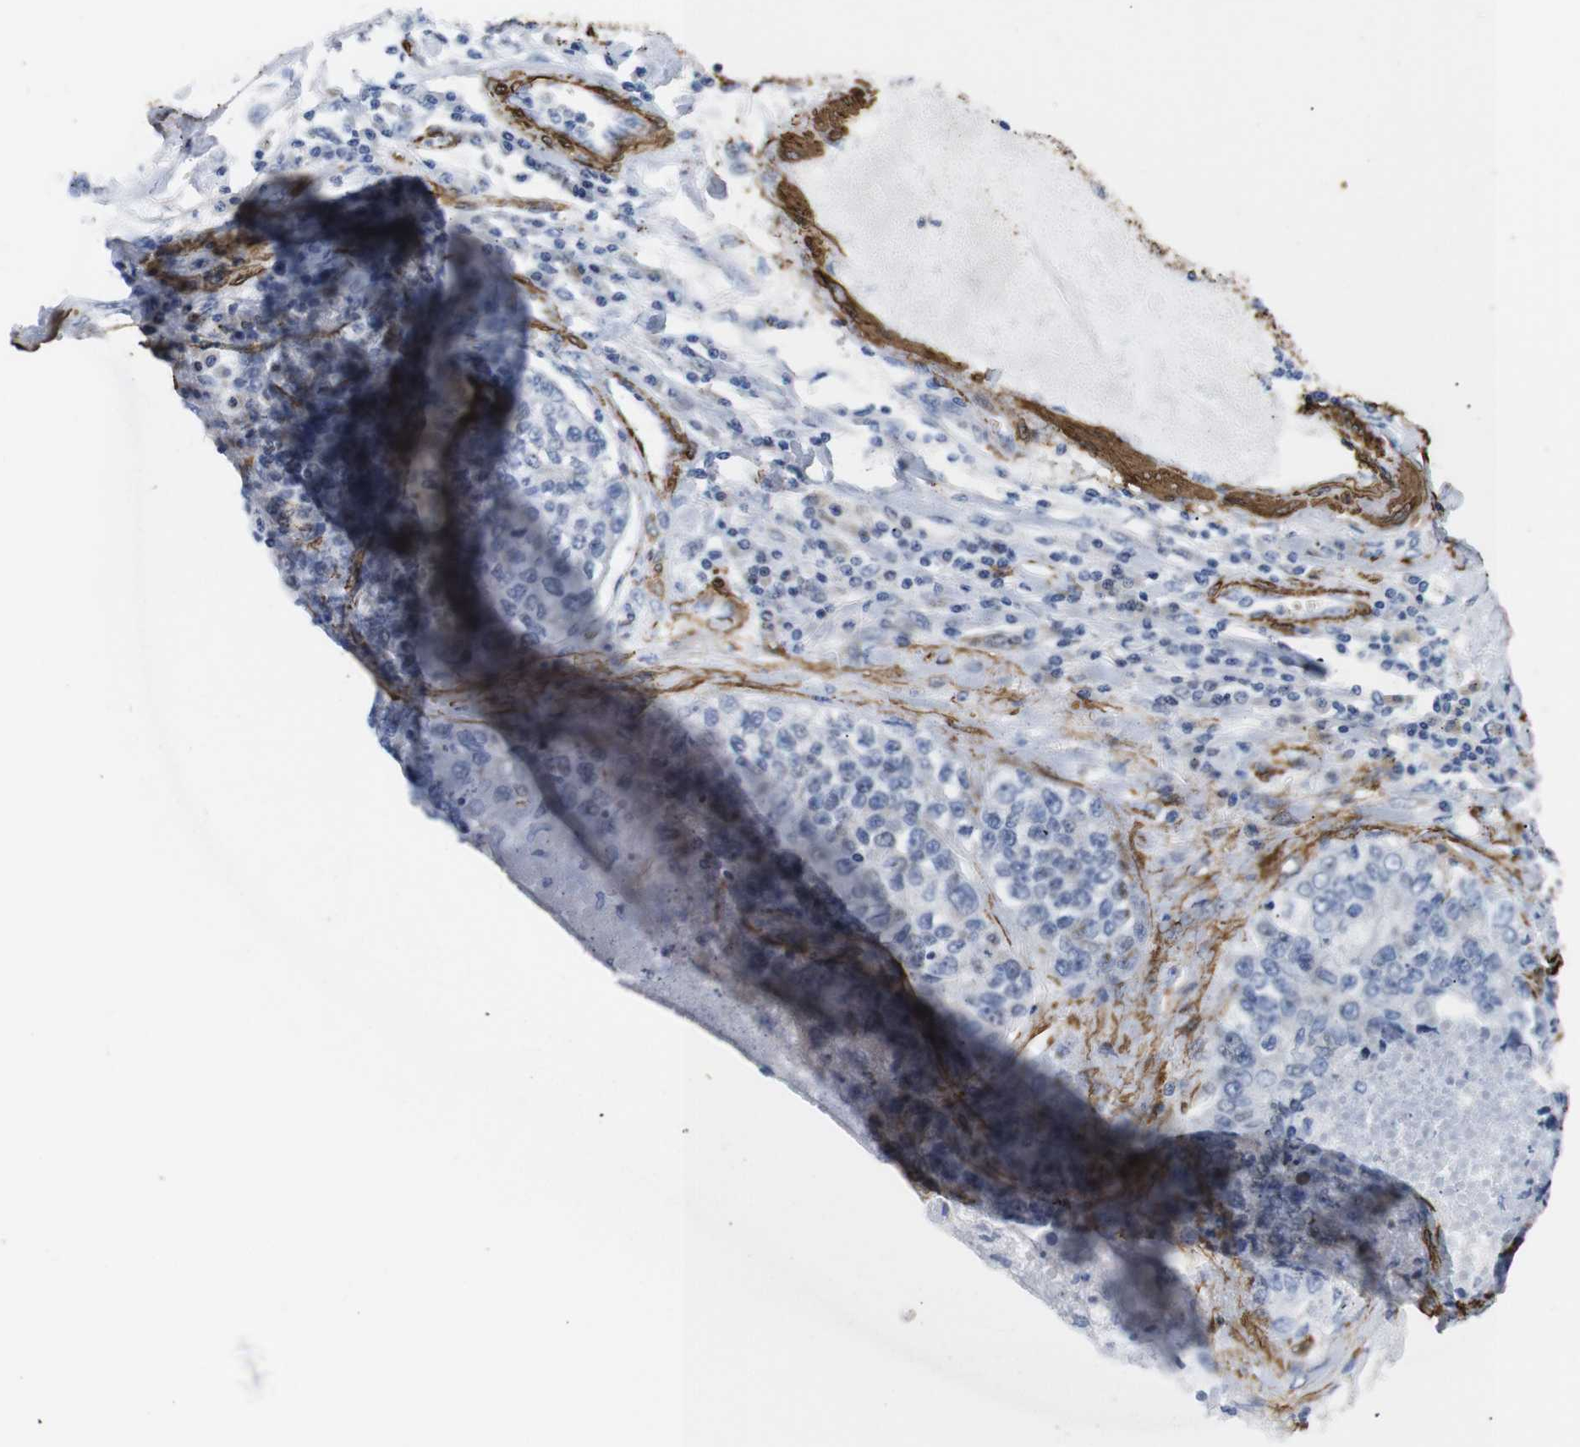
{"staining": {"intensity": "negative", "quantity": "none", "location": "none"}, "tissue": "lung cancer", "cell_type": "Tumor cells", "image_type": "cancer", "snomed": [{"axis": "morphology", "description": "Adenocarcinoma, NOS"}, {"axis": "topography", "description": "Lung"}], "caption": "This is a photomicrograph of IHC staining of adenocarcinoma (lung), which shows no positivity in tumor cells.", "gene": "ACTA2", "patient": {"sex": "male", "age": 49}}